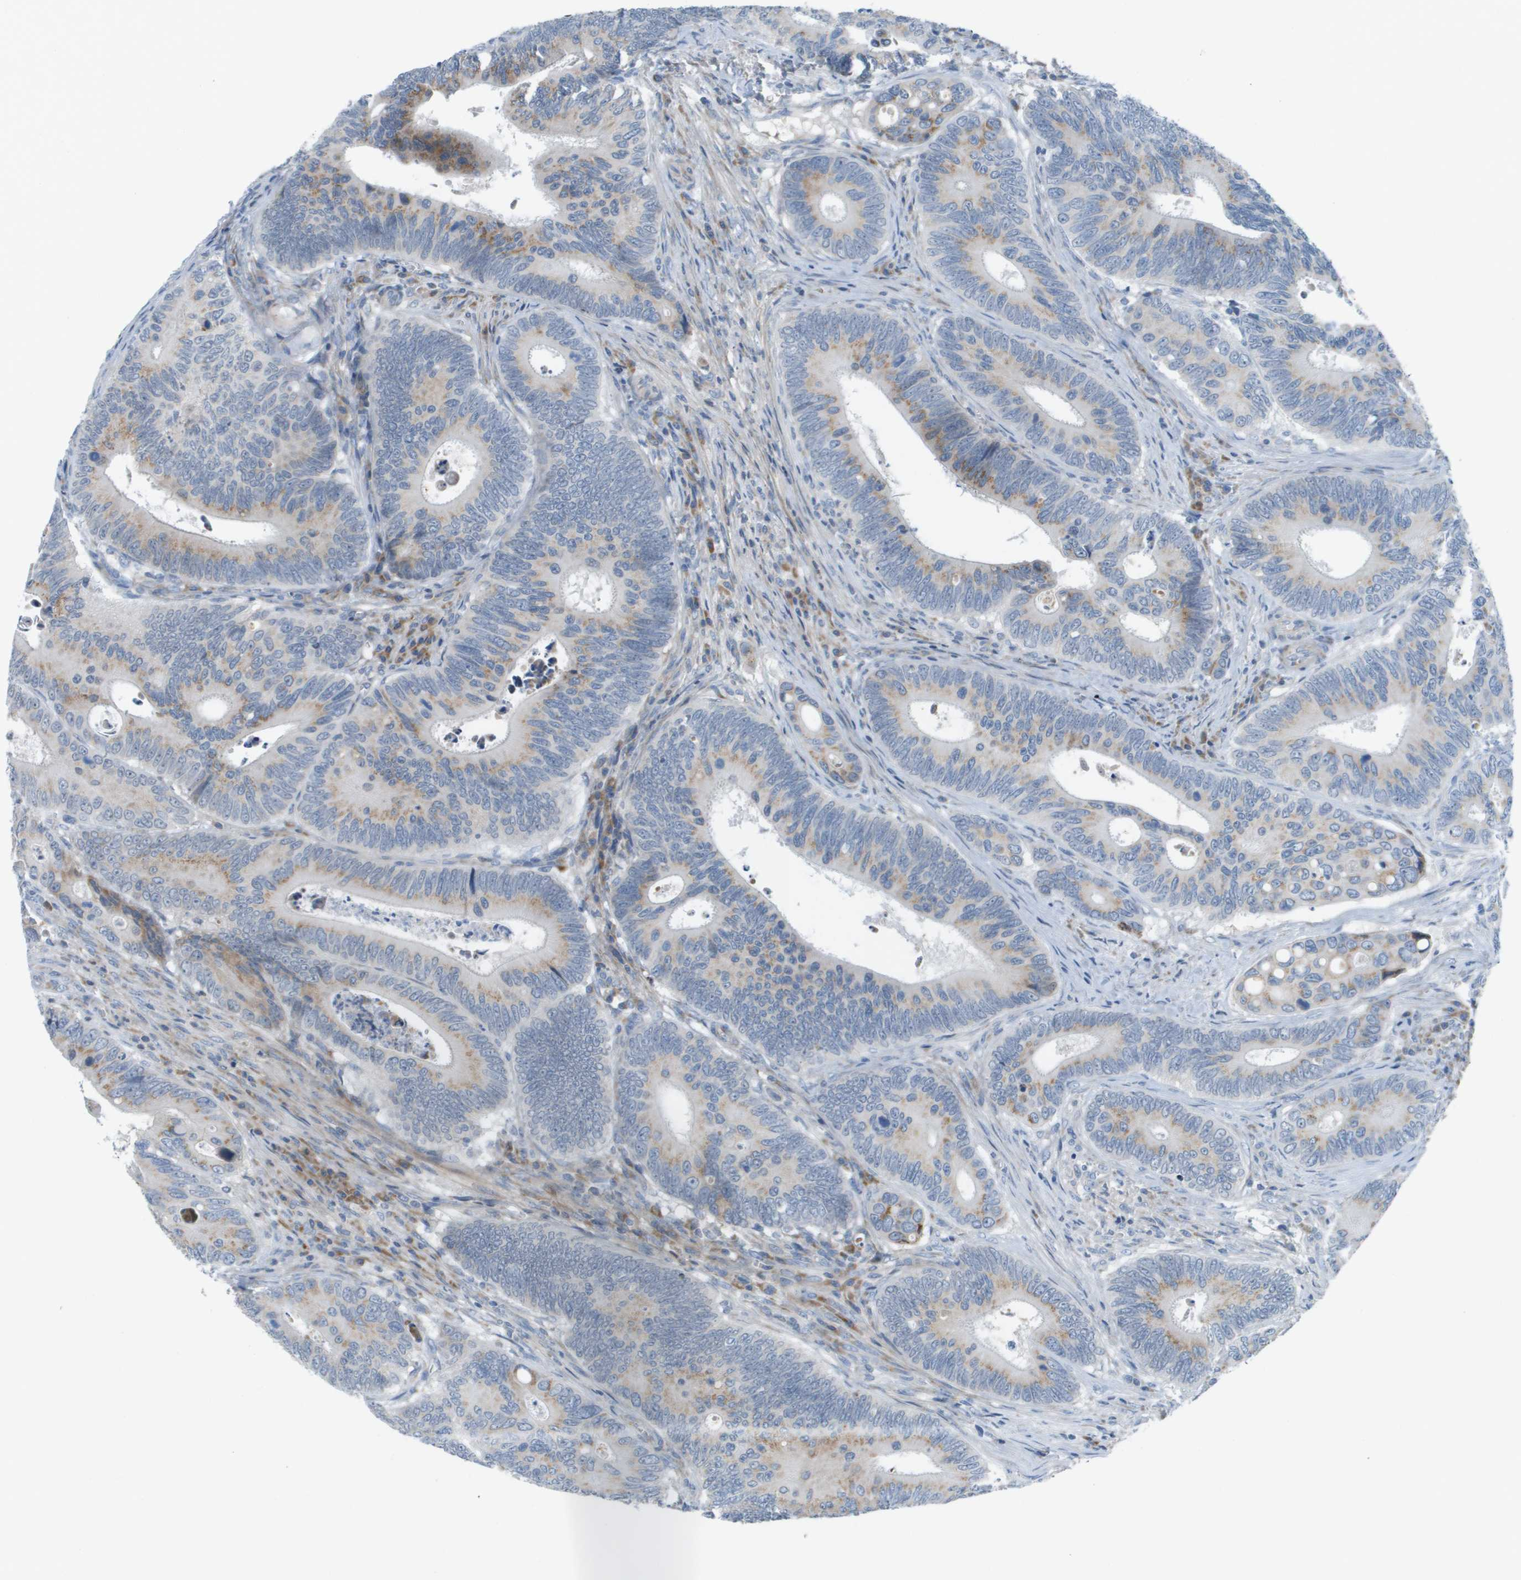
{"staining": {"intensity": "moderate", "quantity": "<25%", "location": "cytoplasmic/membranous"}, "tissue": "colorectal cancer", "cell_type": "Tumor cells", "image_type": "cancer", "snomed": [{"axis": "morphology", "description": "Inflammation, NOS"}, {"axis": "morphology", "description": "Adenocarcinoma, NOS"}, {"axis": "topography", "description": "Colon"}], "caption": "Protein analysis of colorectal cancer tissue exhibits moderate cytoplasmic/membranous positivity in about <25% of tumor cells.", "gene": "GALNT6", "patient": {"sex": "male", "age": 72}}